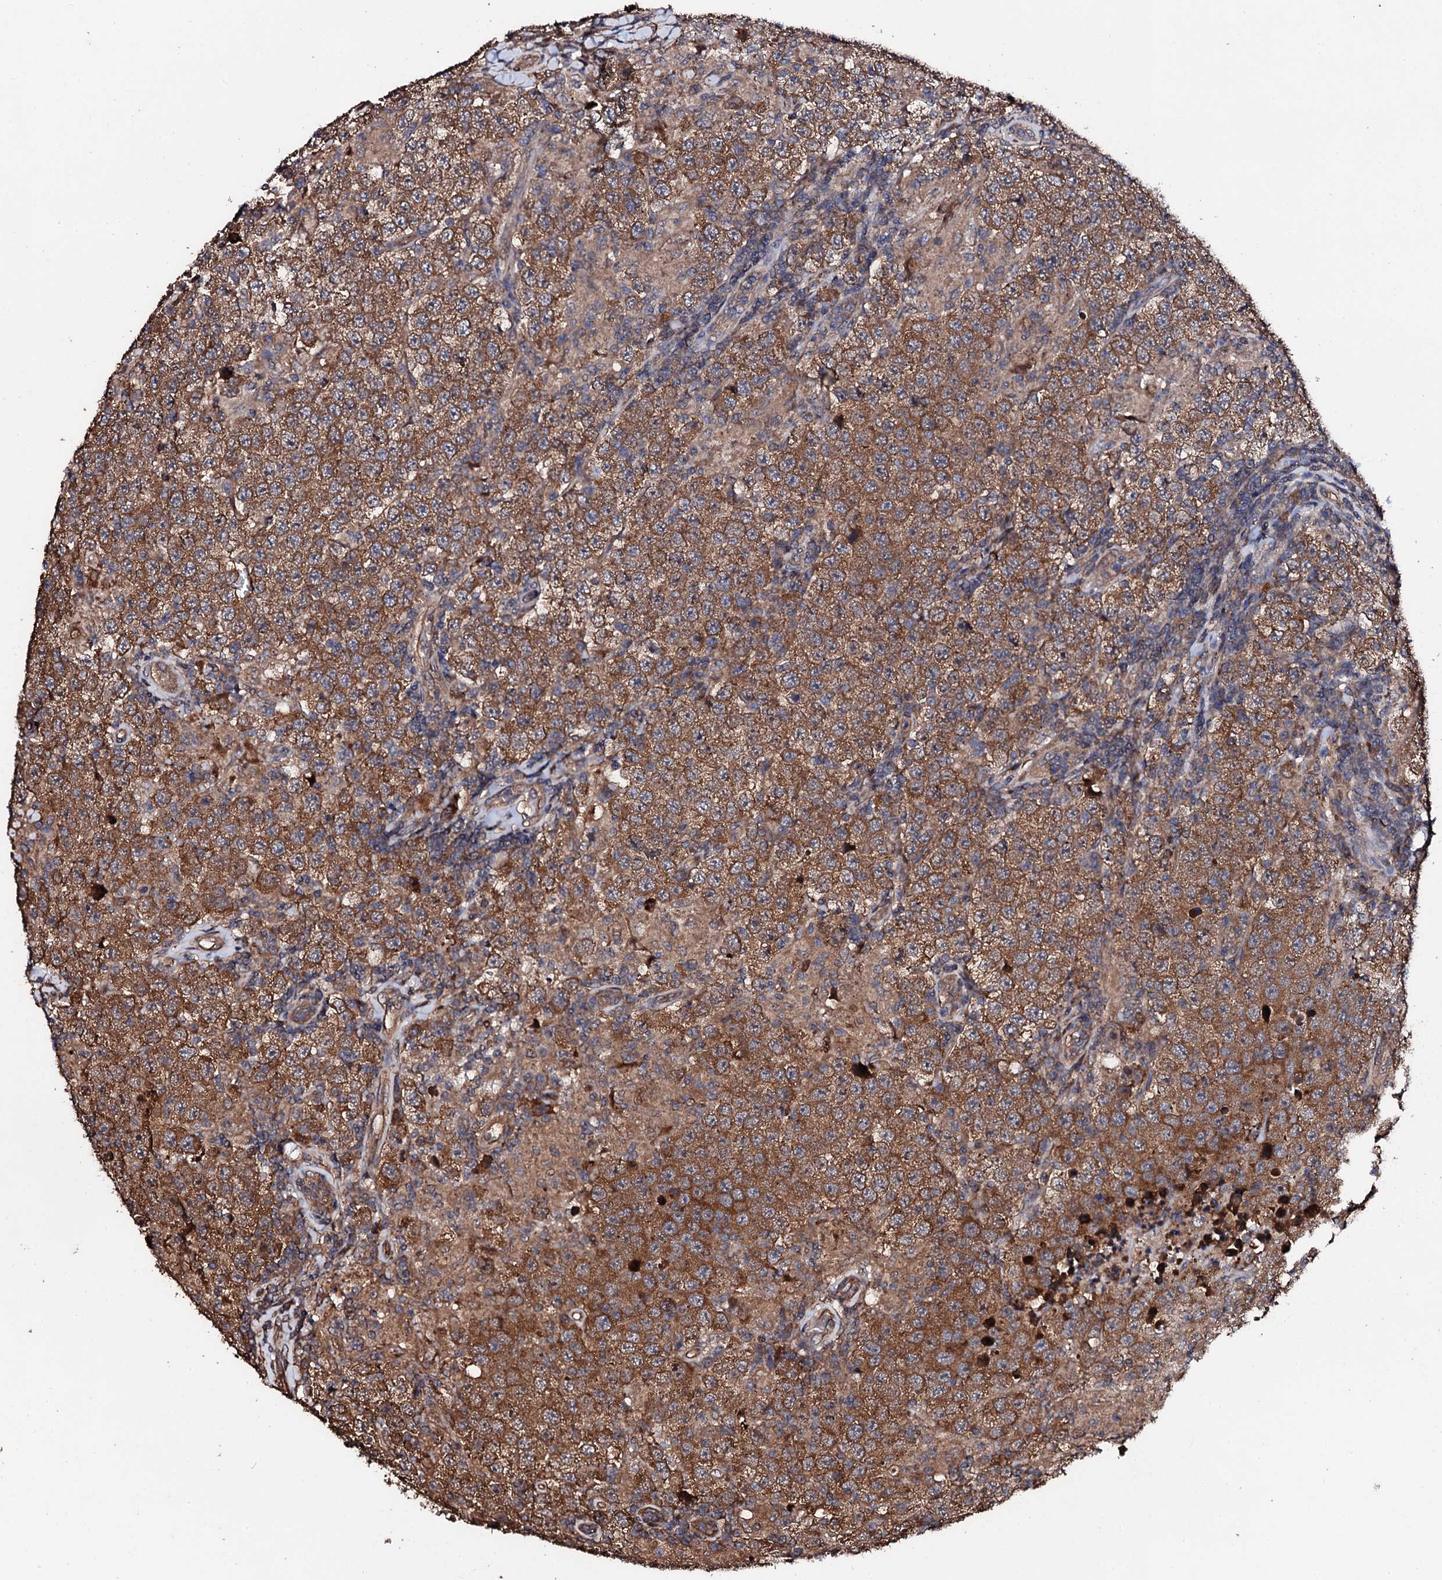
{"staining": {"intensity": "moderate", "quantity": ">75%", "location": "cytoplasmic/membranous"}, "tissue": "testis cancer", "cell_type": "Tumor cells", "image_type": "cancer", "snomed": [{"axis": "morphology", "description": "Normal tissue, NOS"}, {"axis": "morphology", "description": "Urothelial carcinoma, High grade"}, {"axis": "morphology", "description": "Seminoma, NOS"}, {"axis": "morphology", "description": "Carcinoma, Embryonal, NOS"}, {"axis": "topography", "description": "Urinary bladder"}, {"axis": "topography", "description": "Testis"}], "caption": "Approximately >75% of tumor cells in human testis cancer (seminoma) exhibit moderate cytoplasmic/membranous protein expression as visualized by brown immunohistochemical staining.", "gene": "CKAP5", "patient": {"sex": "male", "age": 41}}